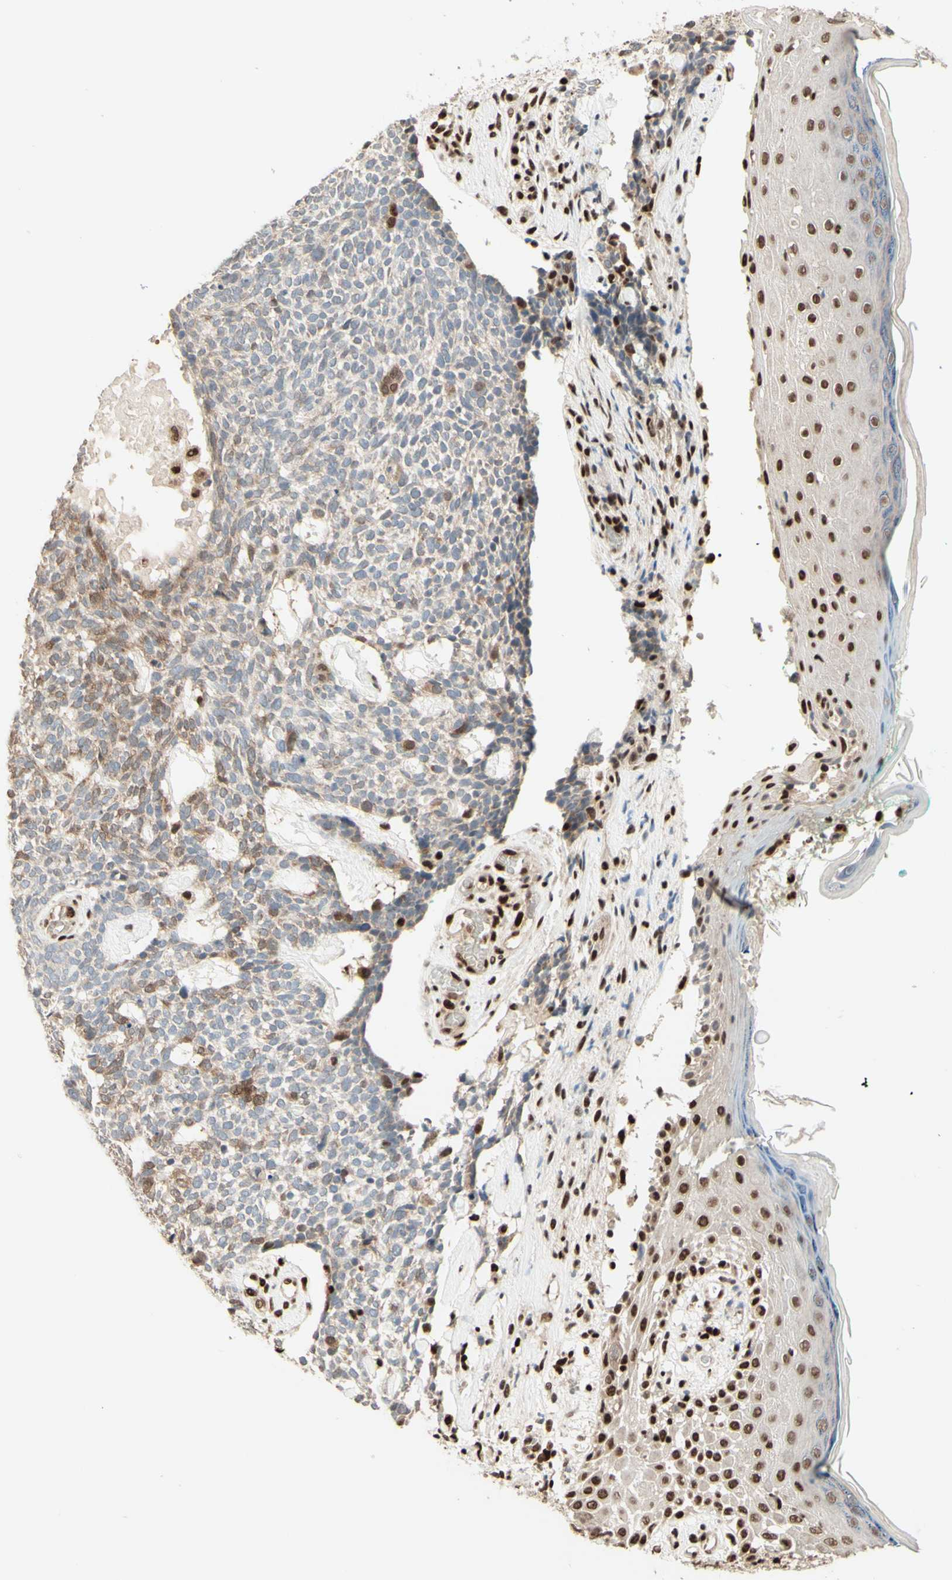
{"staining": {"intensity": "weak", "quantity": "25%-75%", "location": "cytoplasmic/membranous"}, "tissue": "skin cancer", "cell_type": "Tumor cells", "image_type": "cancer", "snomed": [{"axis": "morphology", "description": "Basal cell carcinoma"}, {"axis": "topography", "description": "Skin"}], "caption": "A low amount of weak cytoplasmic/membranous staining is present in approximately 25%-75% of tumor cells in skin cancer tissue.", "gene": "NR3C1", "patient": {"sex": "female", "age": 84}}